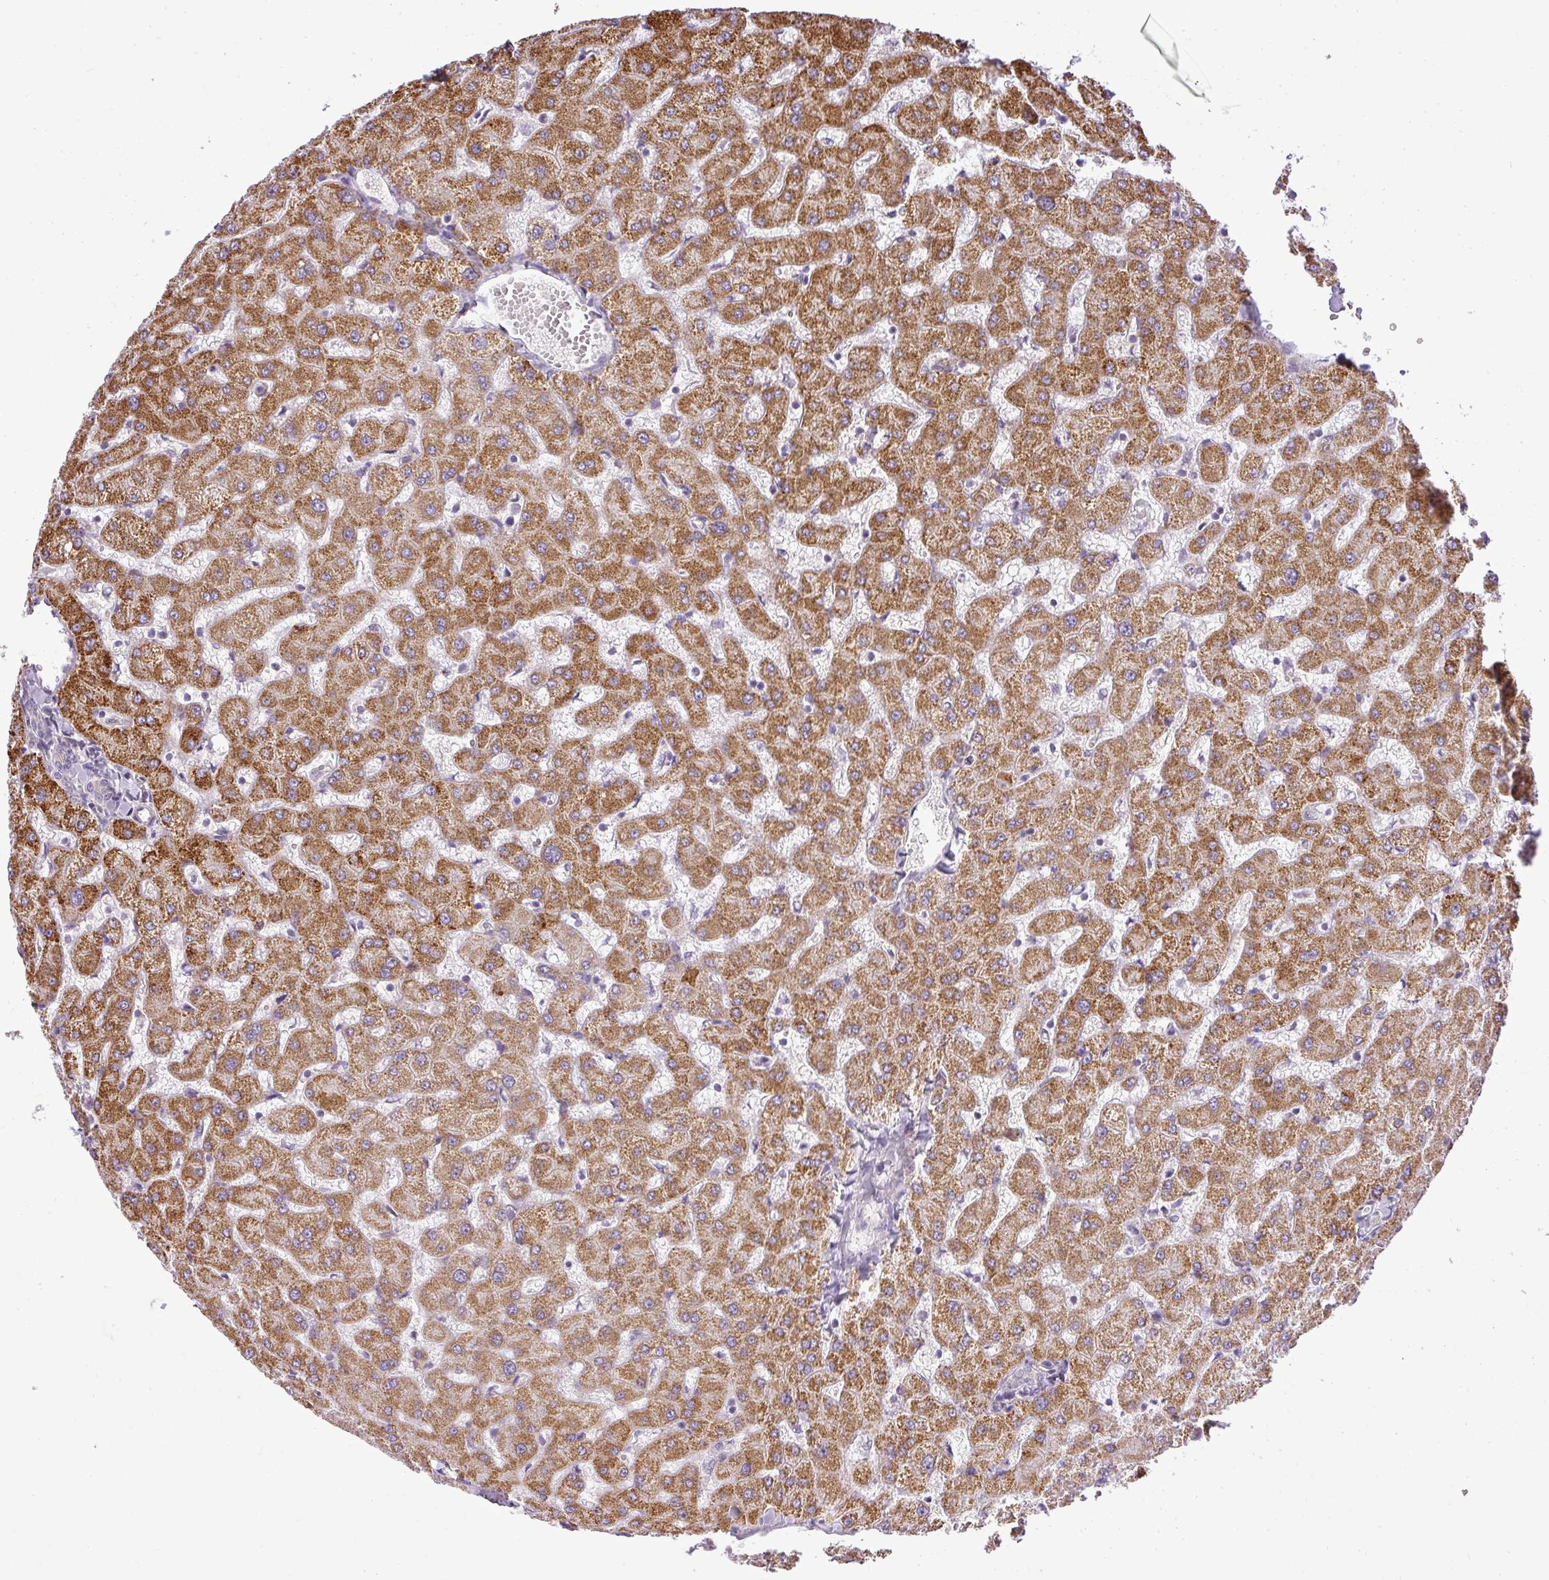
{"staining": {"intensity": "negative", "quantity": "none", "location": "none"}, "tissue": "liver", "cell_type": "Cholangiocytes", "image_type": "normal", "snomed": [{"axis": "morphology", "description": "Normal tissue, NOS"}, {"axis": "topography", "description": "Liver"}], "caption": "The micrograph exhibits no staining of cholangiocytes in normal liver. (Brightfield microscopy of DAB immunohistochemistry at high magnification).", "gene": "ZDHHC1", "patient": {"sex": "female", "age": 63}}